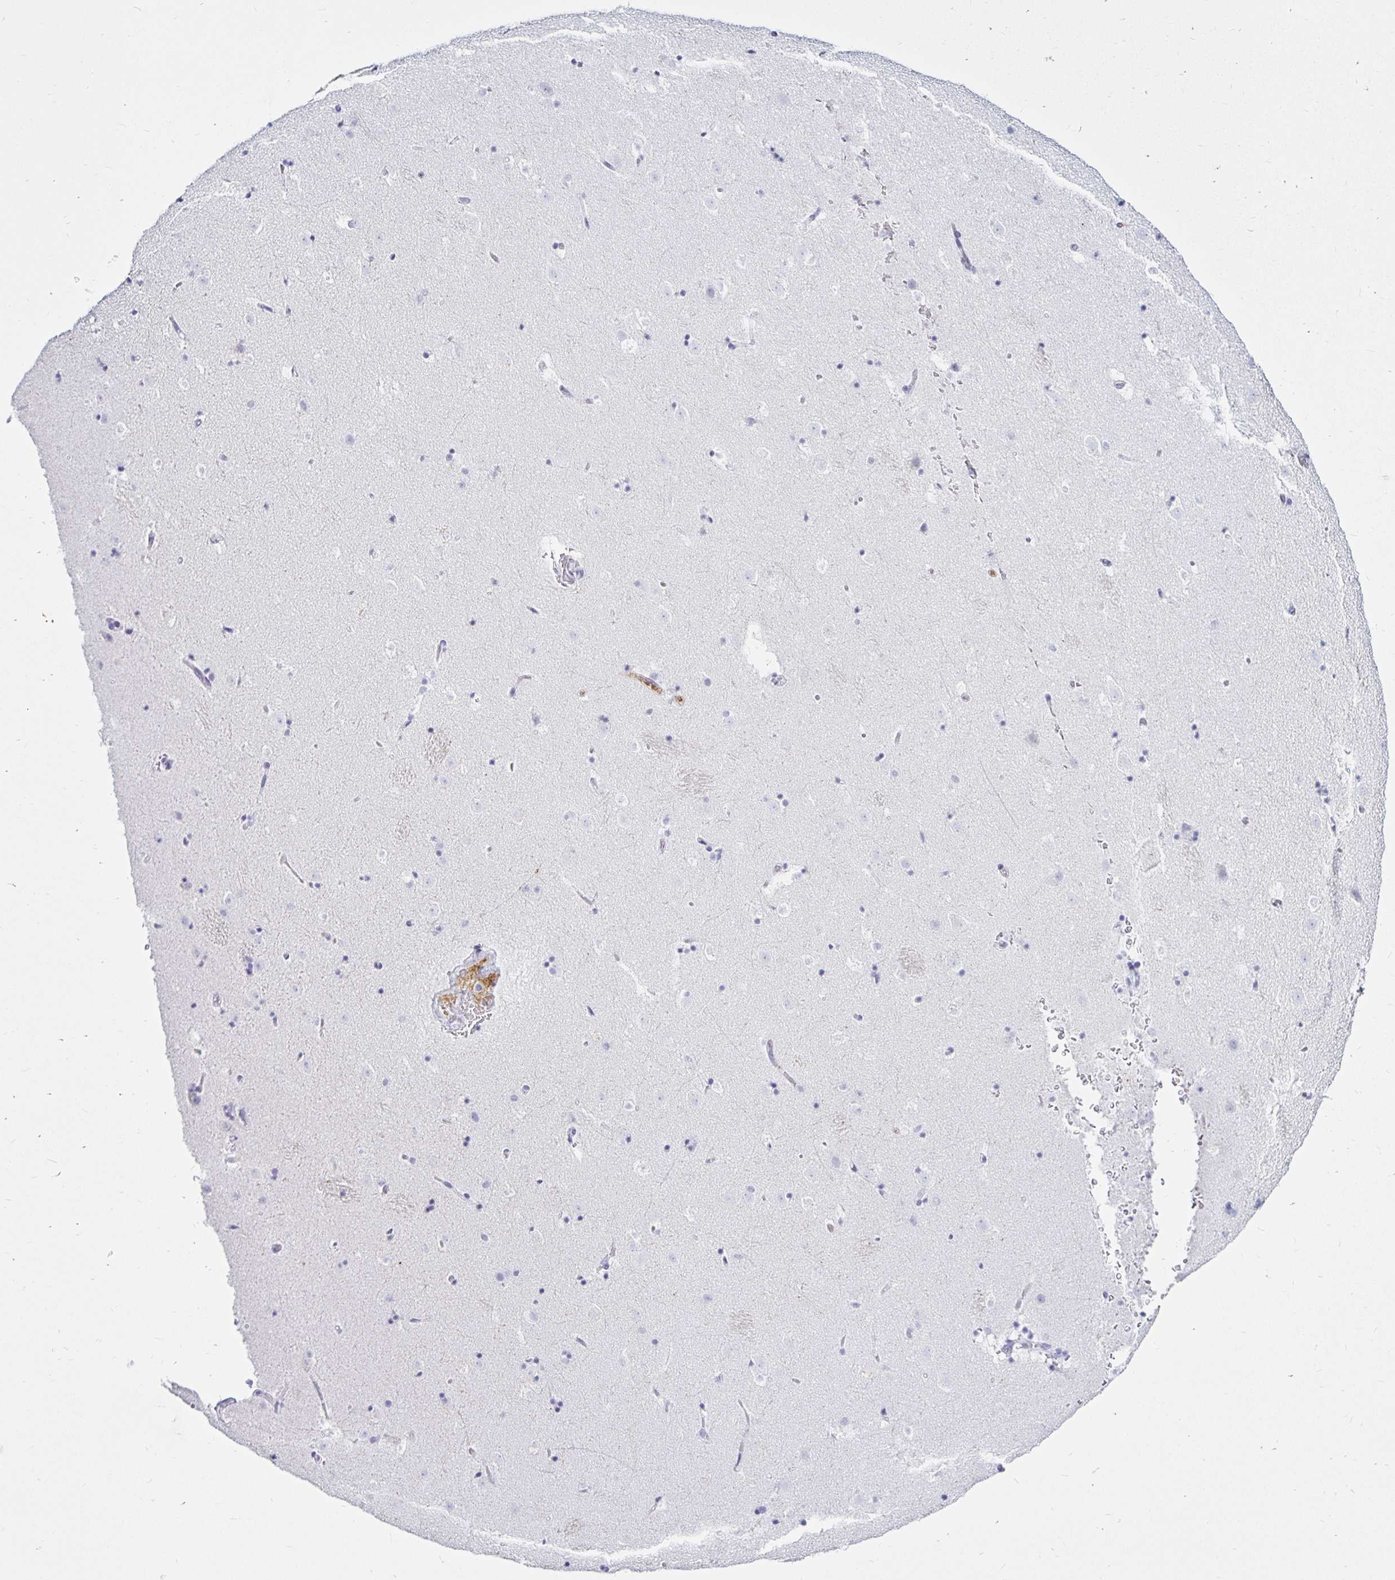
{"staining": {"intensity": "negative", "quantity": "none", "location": "none"}, "tissue": "caudate", "cell_type": "Glial cells", "image_type": "normal", "snomed": [{"axis": "morphology", "description": "Normal tissue, NOS"}, {"axis": "topography", "description": "Lateral ventricle wall"}], "caption": "IHC image of unremarkable human caudate stained for a protein (brown), which demonstrates no staining in glial cells.", "gene": "TIMP1", "patient": {"sex": "male", "age": 37}}